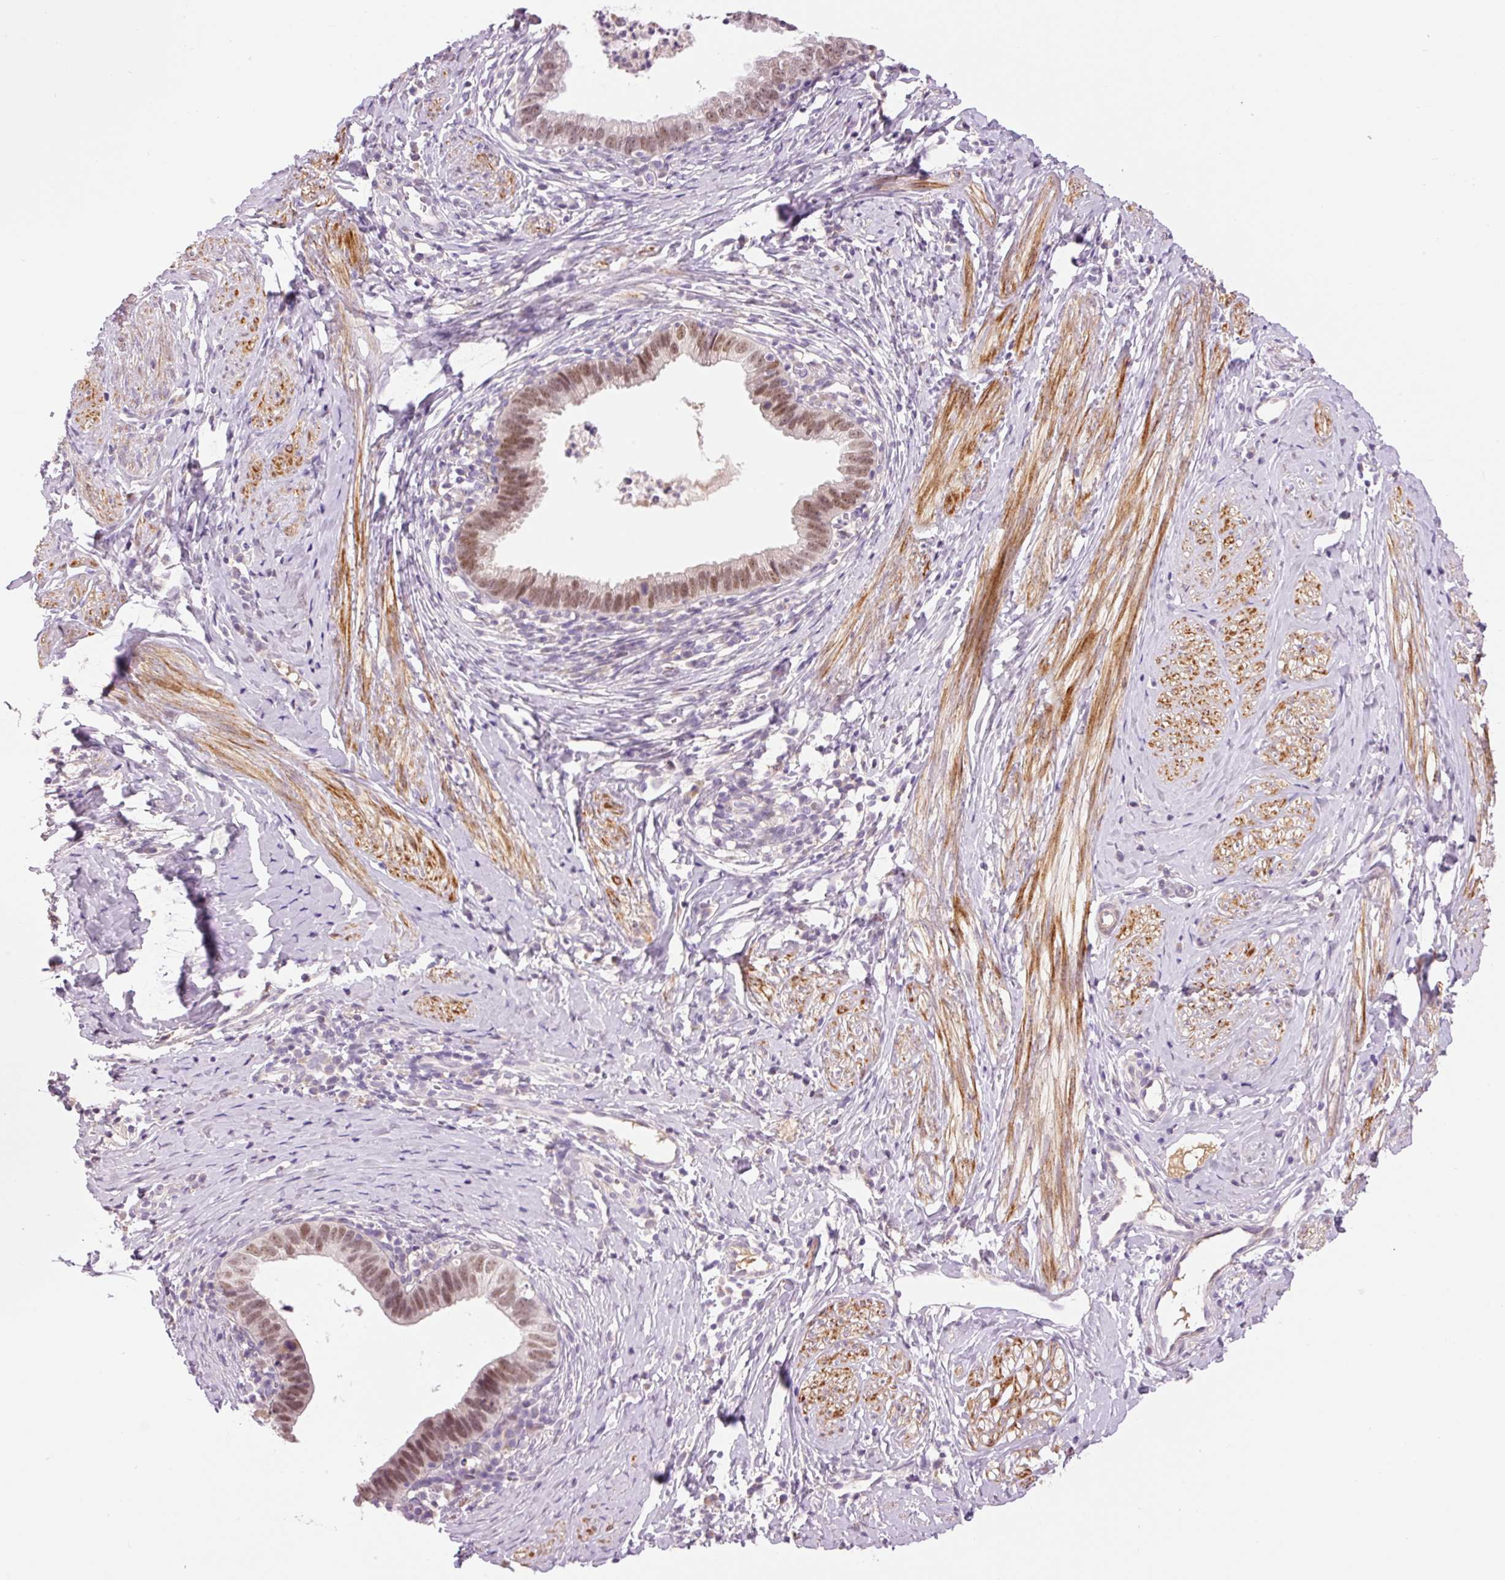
{"staining": {"intensity": "moderate", "quantity": ">75%", "location": "nuclear"}, "tissue": "cervical cancer", "cell_type": "Tumor cells", "image_type": "cancer", "snomed": [{"axis": "morphology", "description": "Adenocarcinoma, NOS"}, {"axis": "topography", "description": "Cervix"}], "caption": "Human cervical cancer (adenocarcinoma) stained for a protein (brown) reveals moderate nuclear positive positivity in about >75% of tumor cells.", "gene": "HNF1A", "patient": {"sex": "female", "age": 36}}